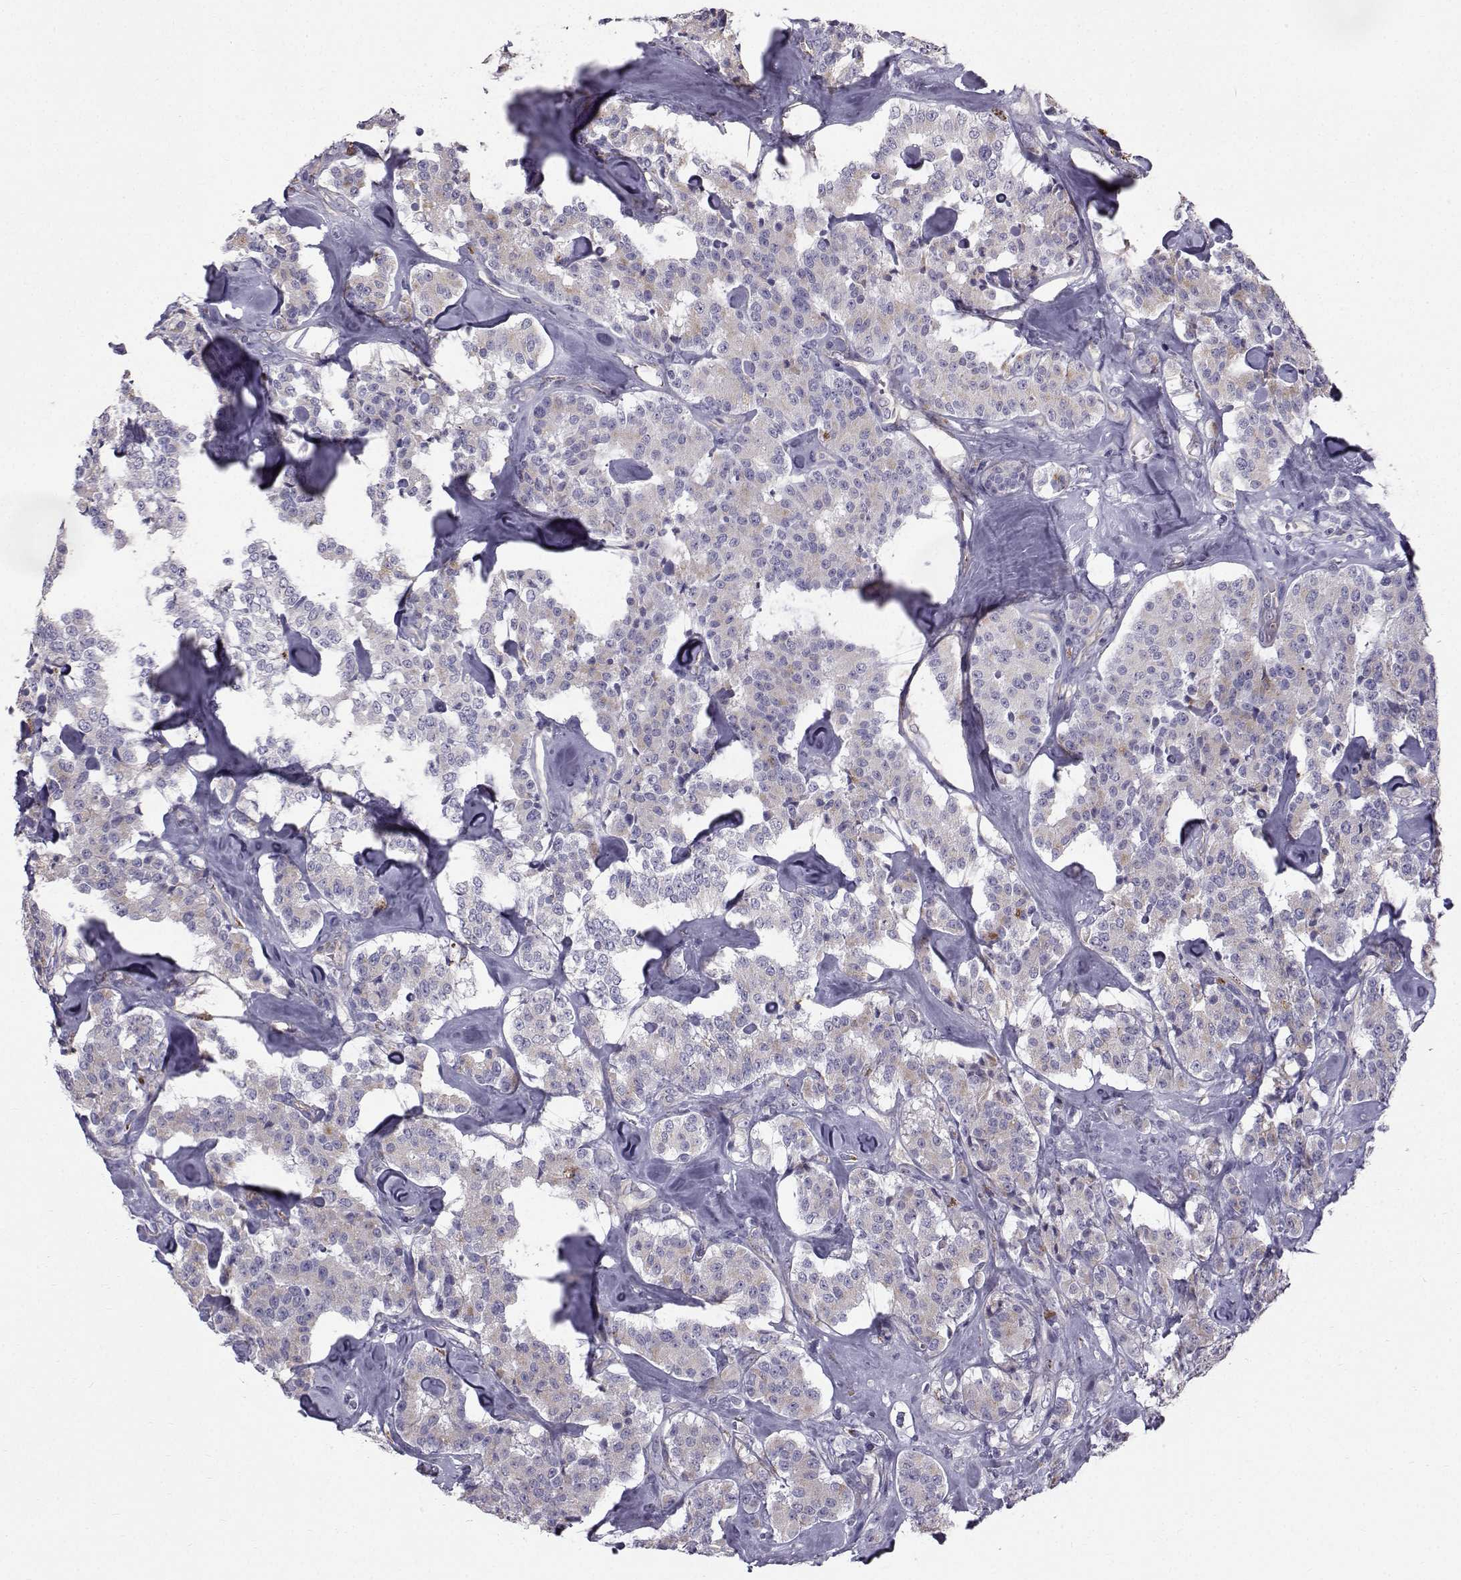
{"staining": {"intensity": "weak", "quantity": "<25%", "location": "cytoplasmic/membranous"}, "tissue": "carcinoid", "cell_type": "Tumor cells", "image_type": "cancer", "snomed": [{"axis": "morphology", "description": "Carcinoid, malignant, NOS"}, {"axis": "topography", "description": "Pancreas"}], "caption": "Carcinoid was stained to show a protein in brown. There is no significant expression in tumor cells. The staining was performed using DAB (3,3'-diaminobenzidine) to visualize the protein expression in brown, while the nuclei were stained in blue with hematoxylin (Magnification: 20x).", "gene": "CALCR", "patient": {"sex": "male", "age": 41}}